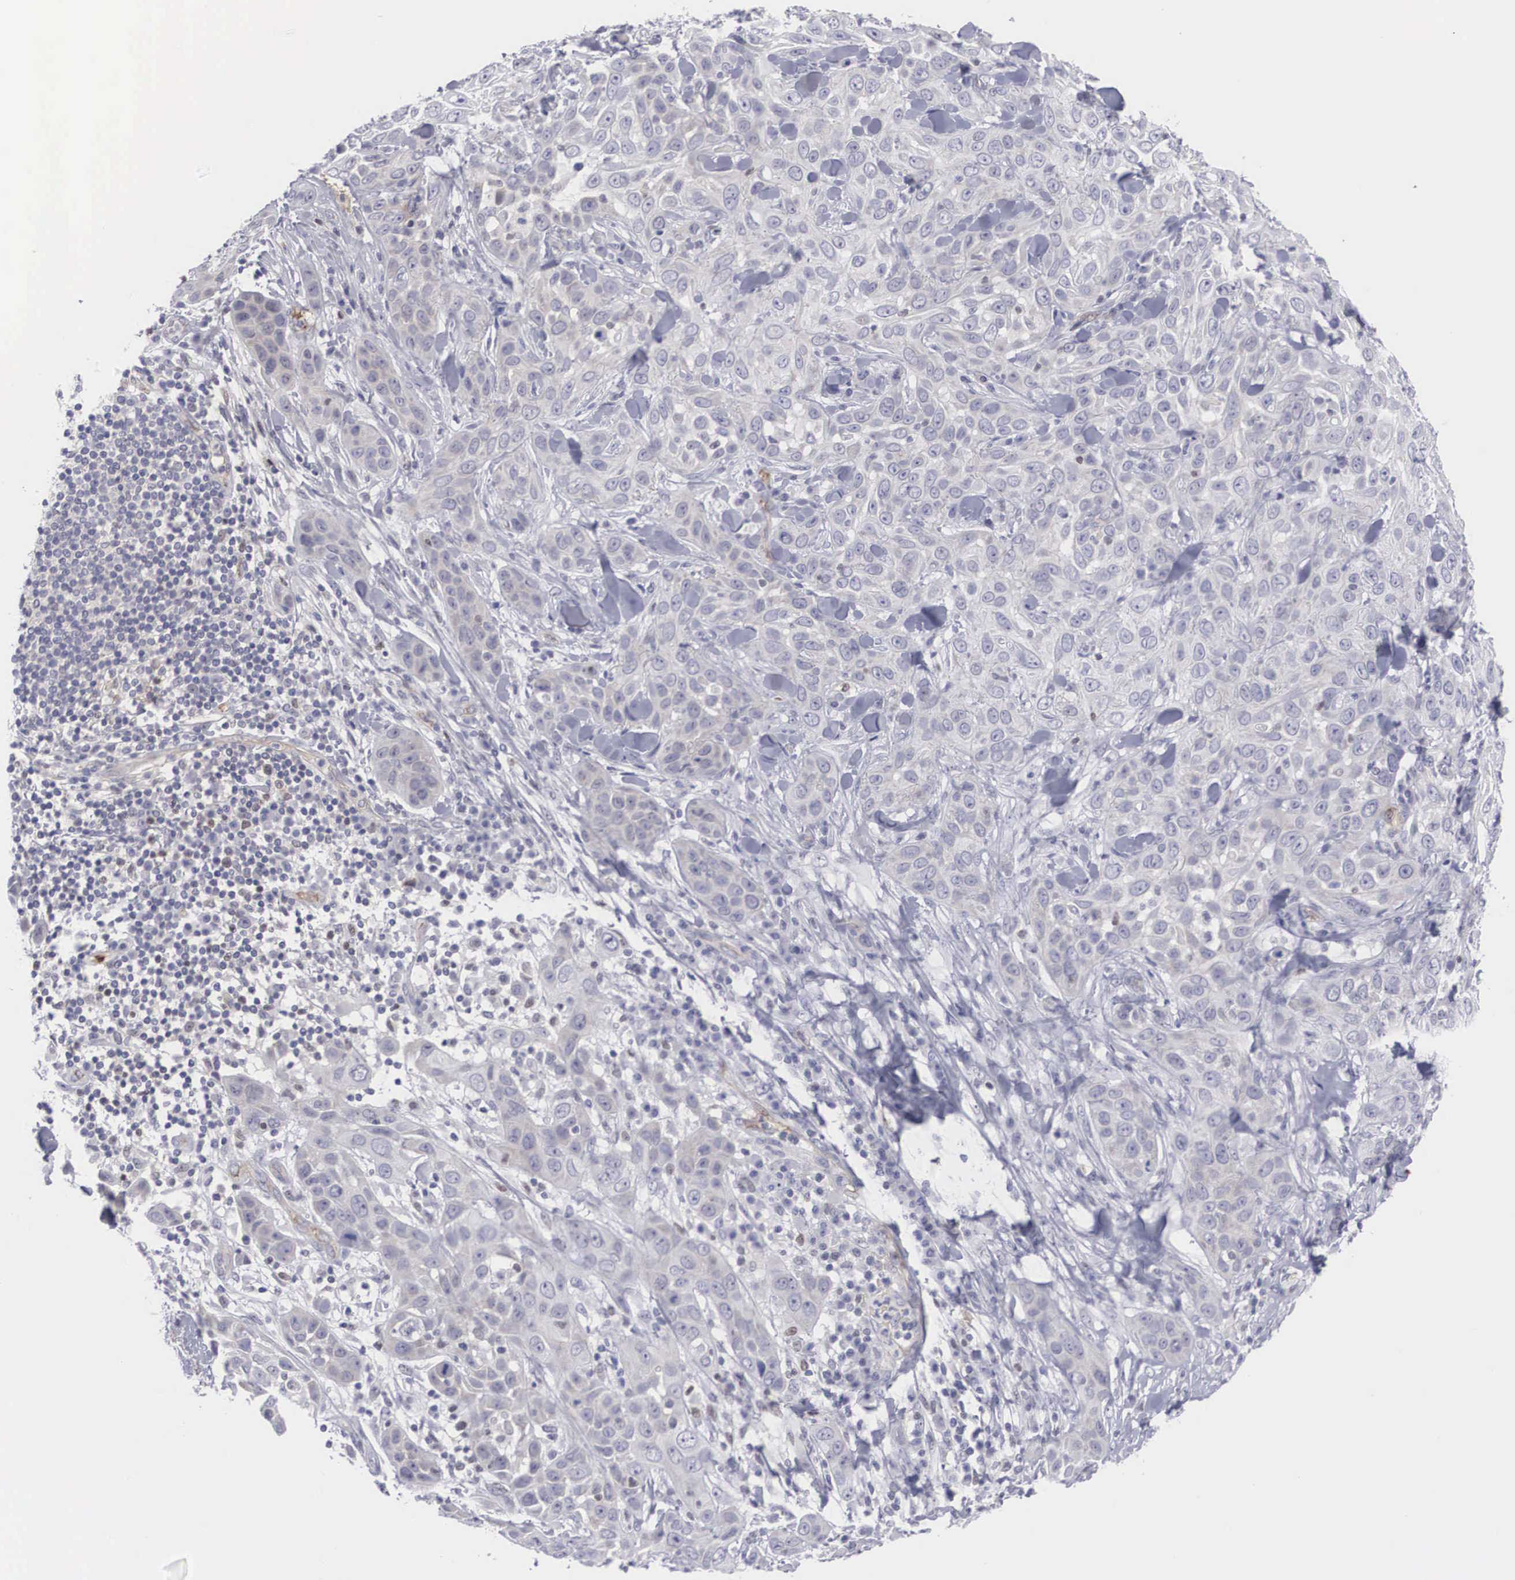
{"staining": {"intensity": "weak", "quantity": "<25%", "location": "cytoplasmic/membranous"}, "tissue": "skin cancer", "cell_type": "Tumor cells", "image_type": "cancer", "snomed": [{"axis": "morphology", "description": "Squamous cell carcinoma, NOS"}, {"axis": "topography", "description": "Skin"}], "caption": "A high-resolution photomicrograph shows immunohistochemistry staining of squamous cell carcinoma (skin), which exhibits no significant staining in tumor cells.", "gene": "RBPJ", "patient": {"sex": "male", "age": 84}}